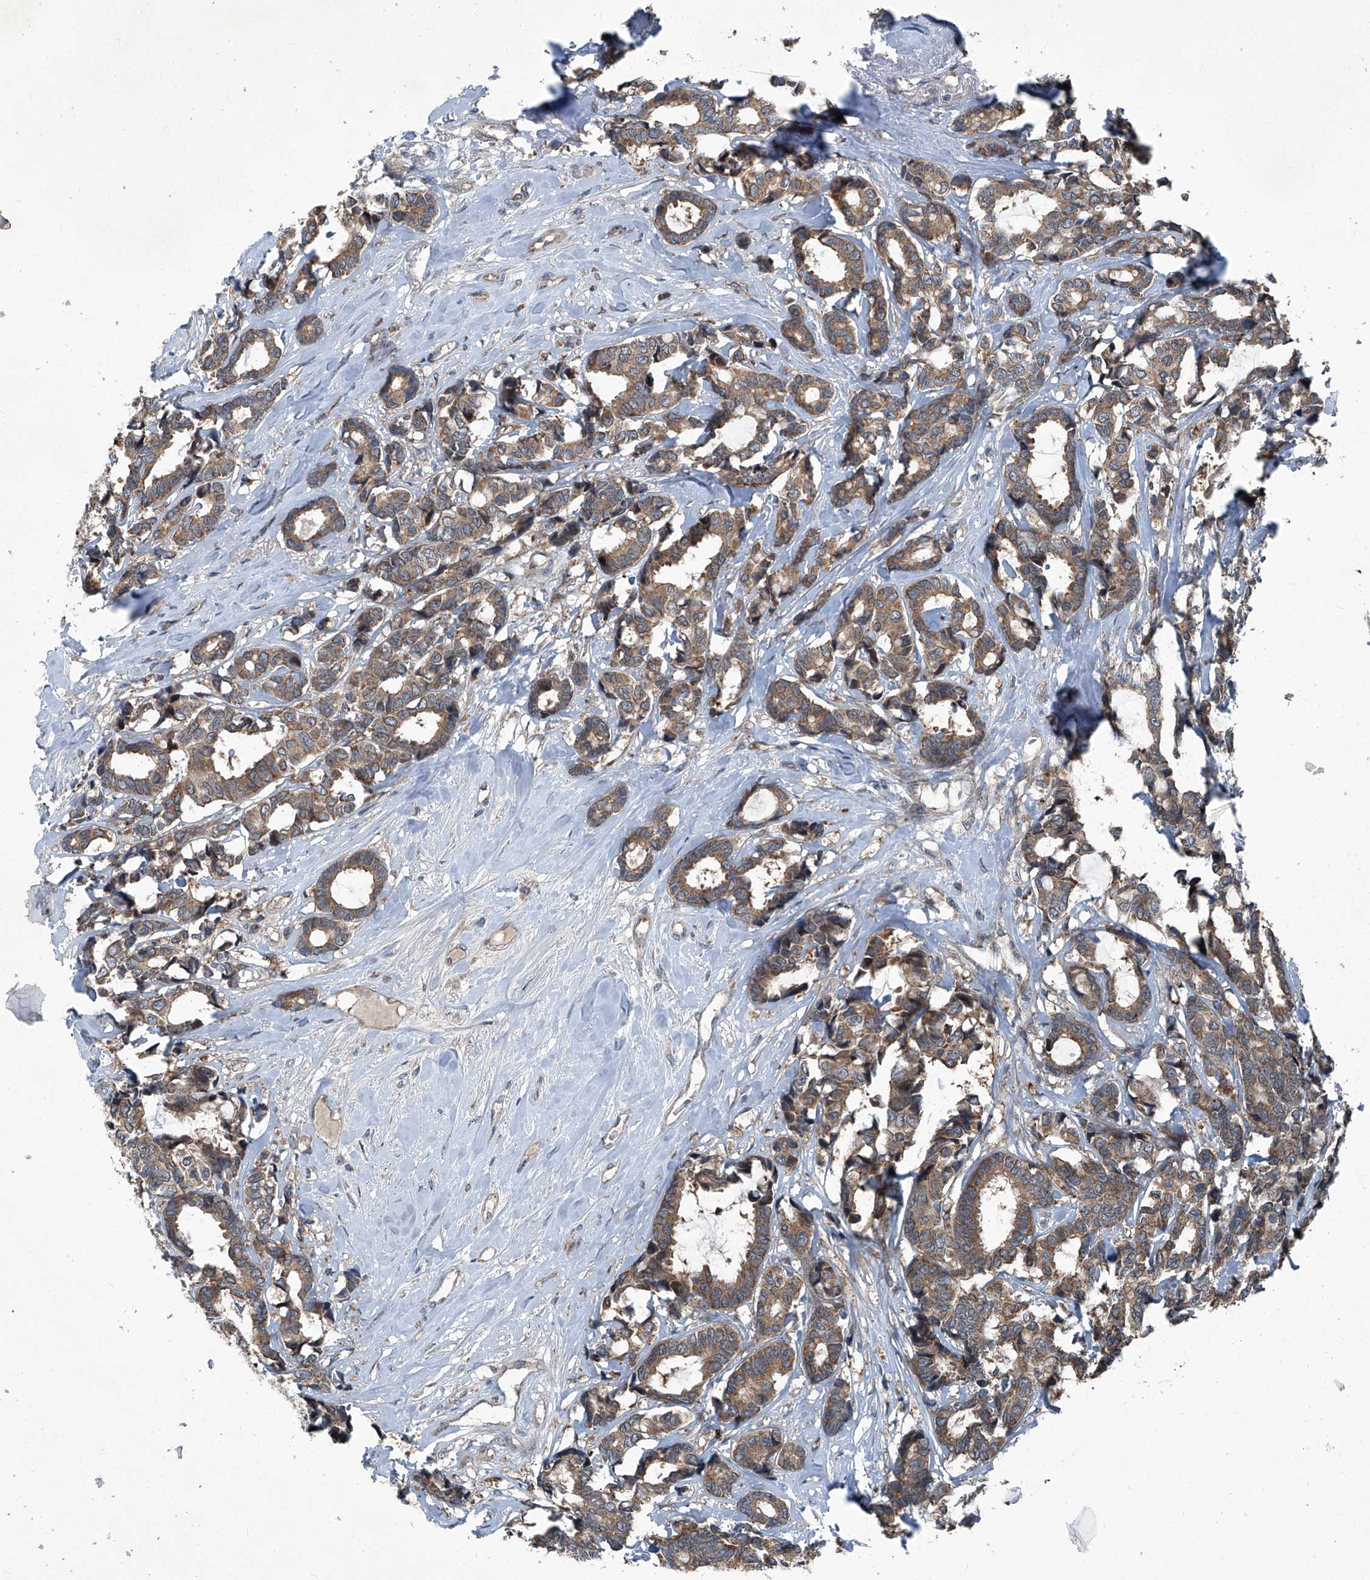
{"staining": {"intensity": "moderate", "quantity": ">75%", "location": "cytoplasmic/membranous"}, "tissue": "breast cancer", "cell_type": "Tumor cells", "image_type": "cancer", "snomed": [{"axis": "morphology", "description": "Duct carcinoma"}, {"axis": "topography", "description": "Breast"}], "caption": "Breast cancer tissue demonstrates moderate cytoplasmic/membranous positivity in about >75% of tumor cells Using DAB (3,3'-diaminobenzidine) (brown) and hematoxylin (blue) stains, captured at high magnification using brightfield microscopy.", "gene": "SENP2", "patient": {"sex": "female", "age": 87}}